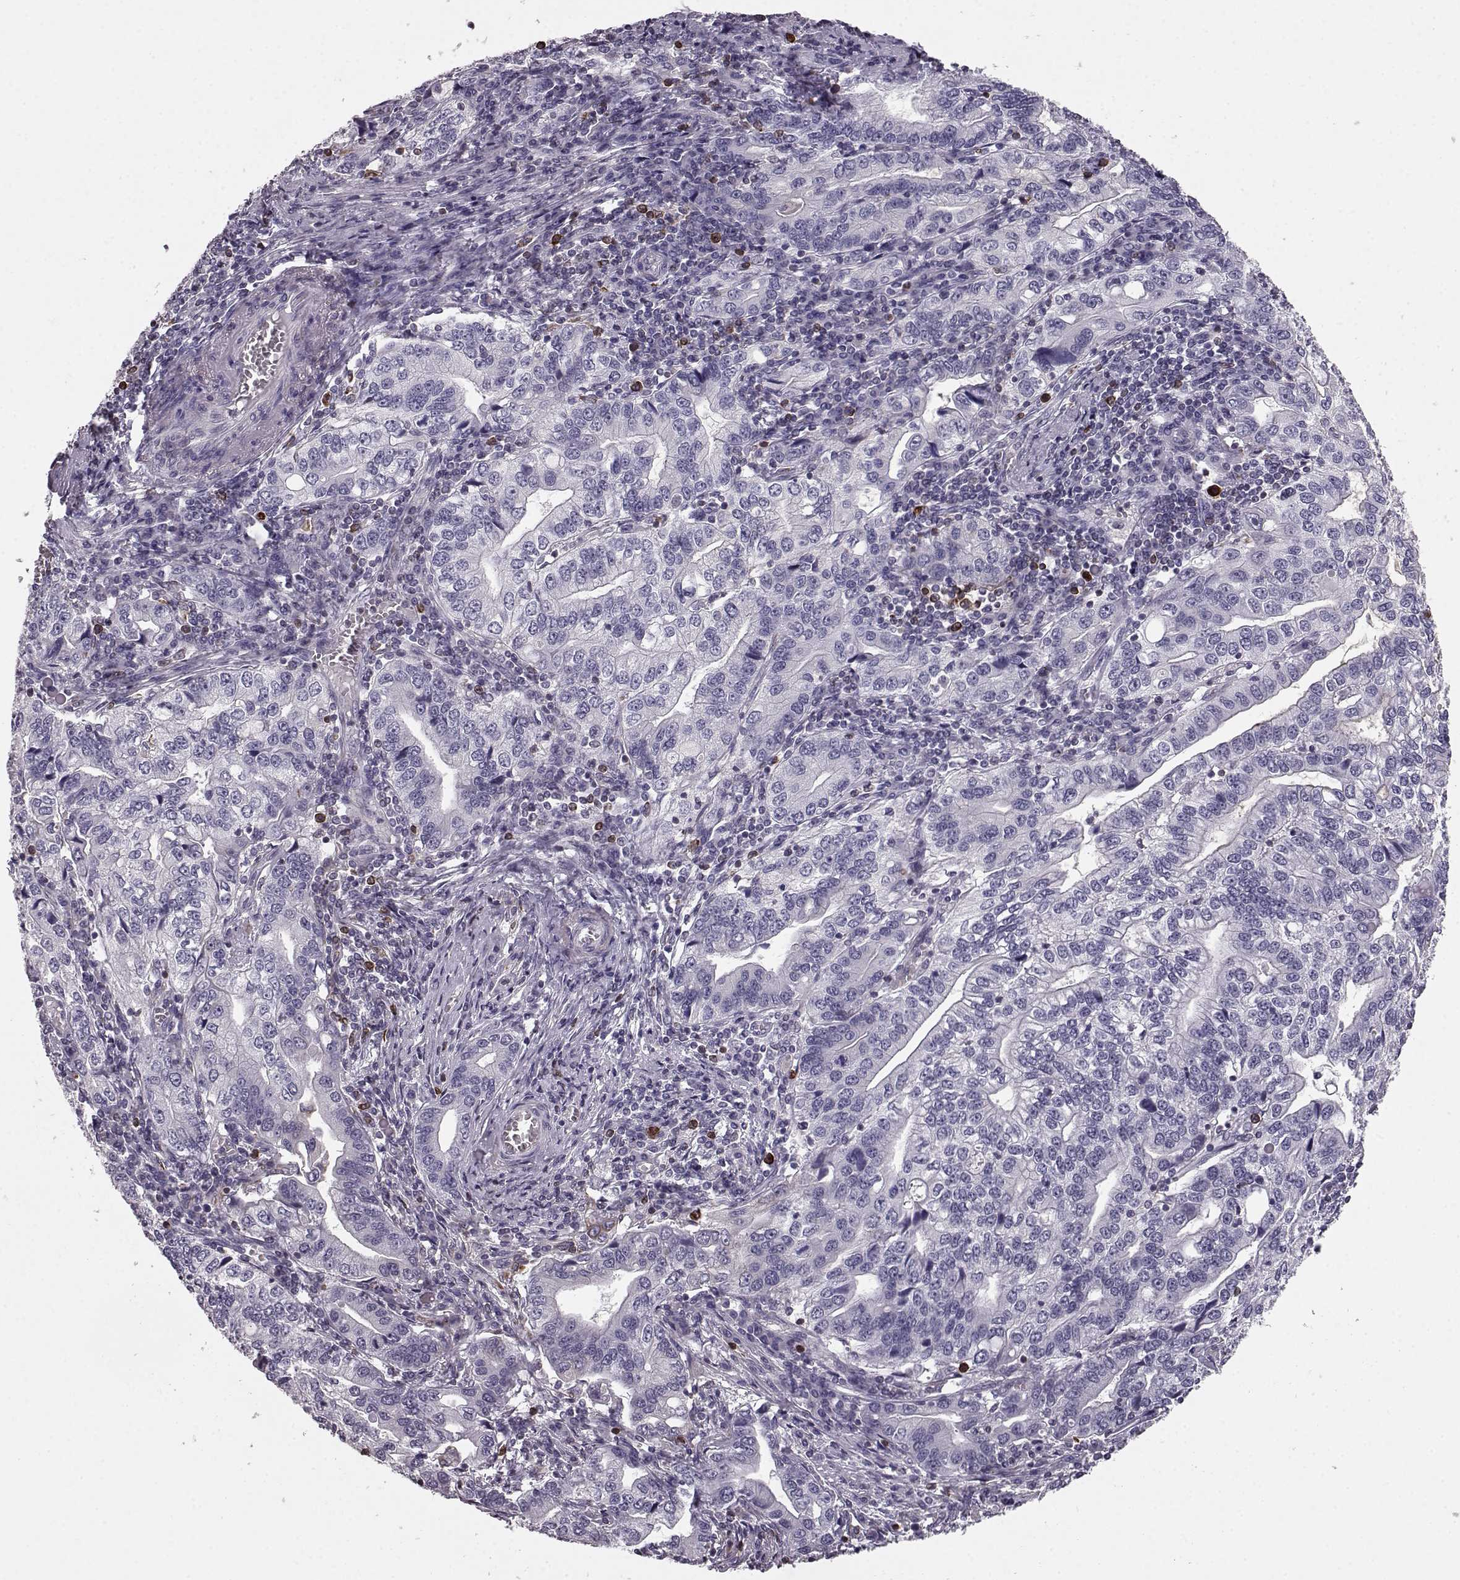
{"staining": {"intensity": "negative", "quantity": "none", "location": "none"}, "tissue": "stomach cancer", "cell_type": "Tumor cells", "image_type": "cancer", "snomed": [{"axis": "morphology", "description": "Adenocarcinoma, NOS"}, {"axis": "topography", "description": "Stomach, lower"}], "caption": "A histopathology image of human stomach adenocarcinoma is negative for staining in tumor cells.", "gene": "ELOVL5", "patient": {"sex": "female", "age": 72}}